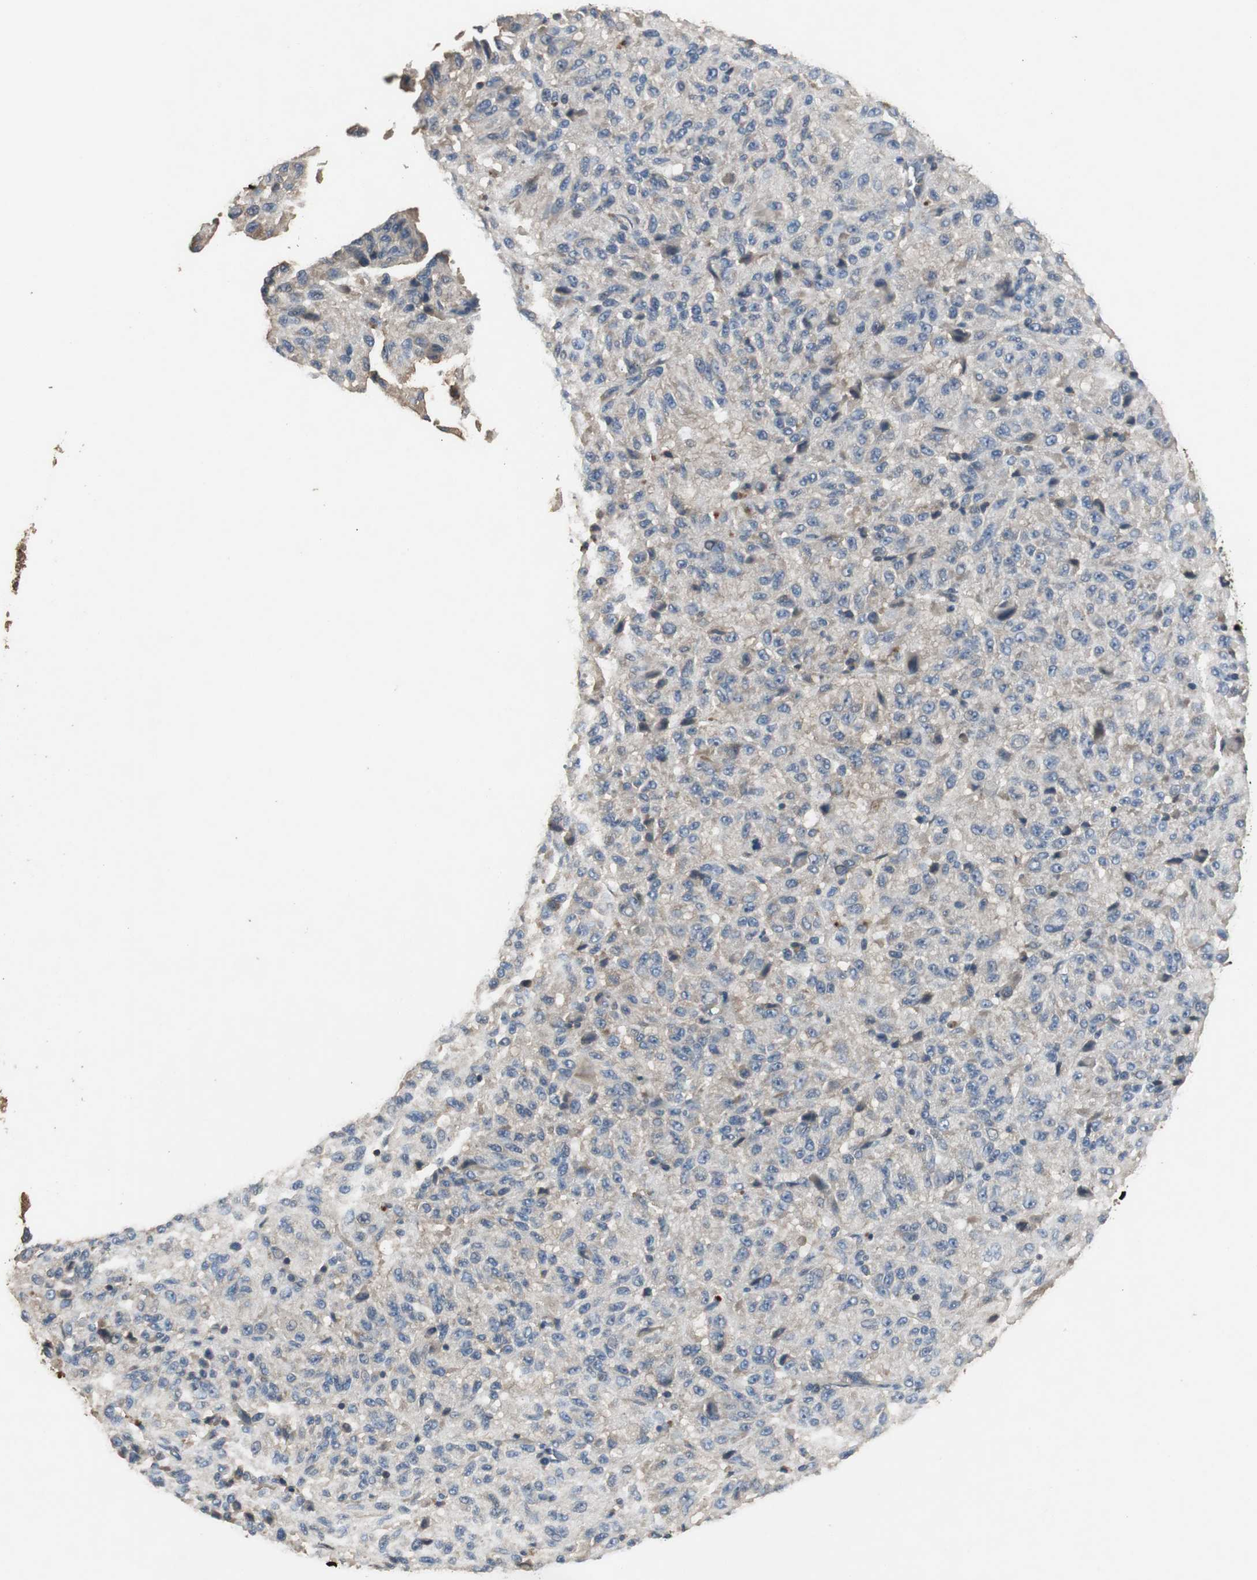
{"staining": {"intensity": "weak", "quantity": "<25%", "location": "cytoplasmic/membranous"}, "tissue": "melanoma", "cell_type": "Tumor cells", "image_type": "cancer", "snomed": [{"axis": "morphology", "description": "Malignant melanoma, Metastatic site"}, {"axis": "topography", "description": "Lung"}], "caption": "Human melanoma stained for a protein using immunohistochemistry demonstrates no positivity in tumor cells.", "gene": "TNFRSF14", "patient": {"sex": "male", "age": 64}}